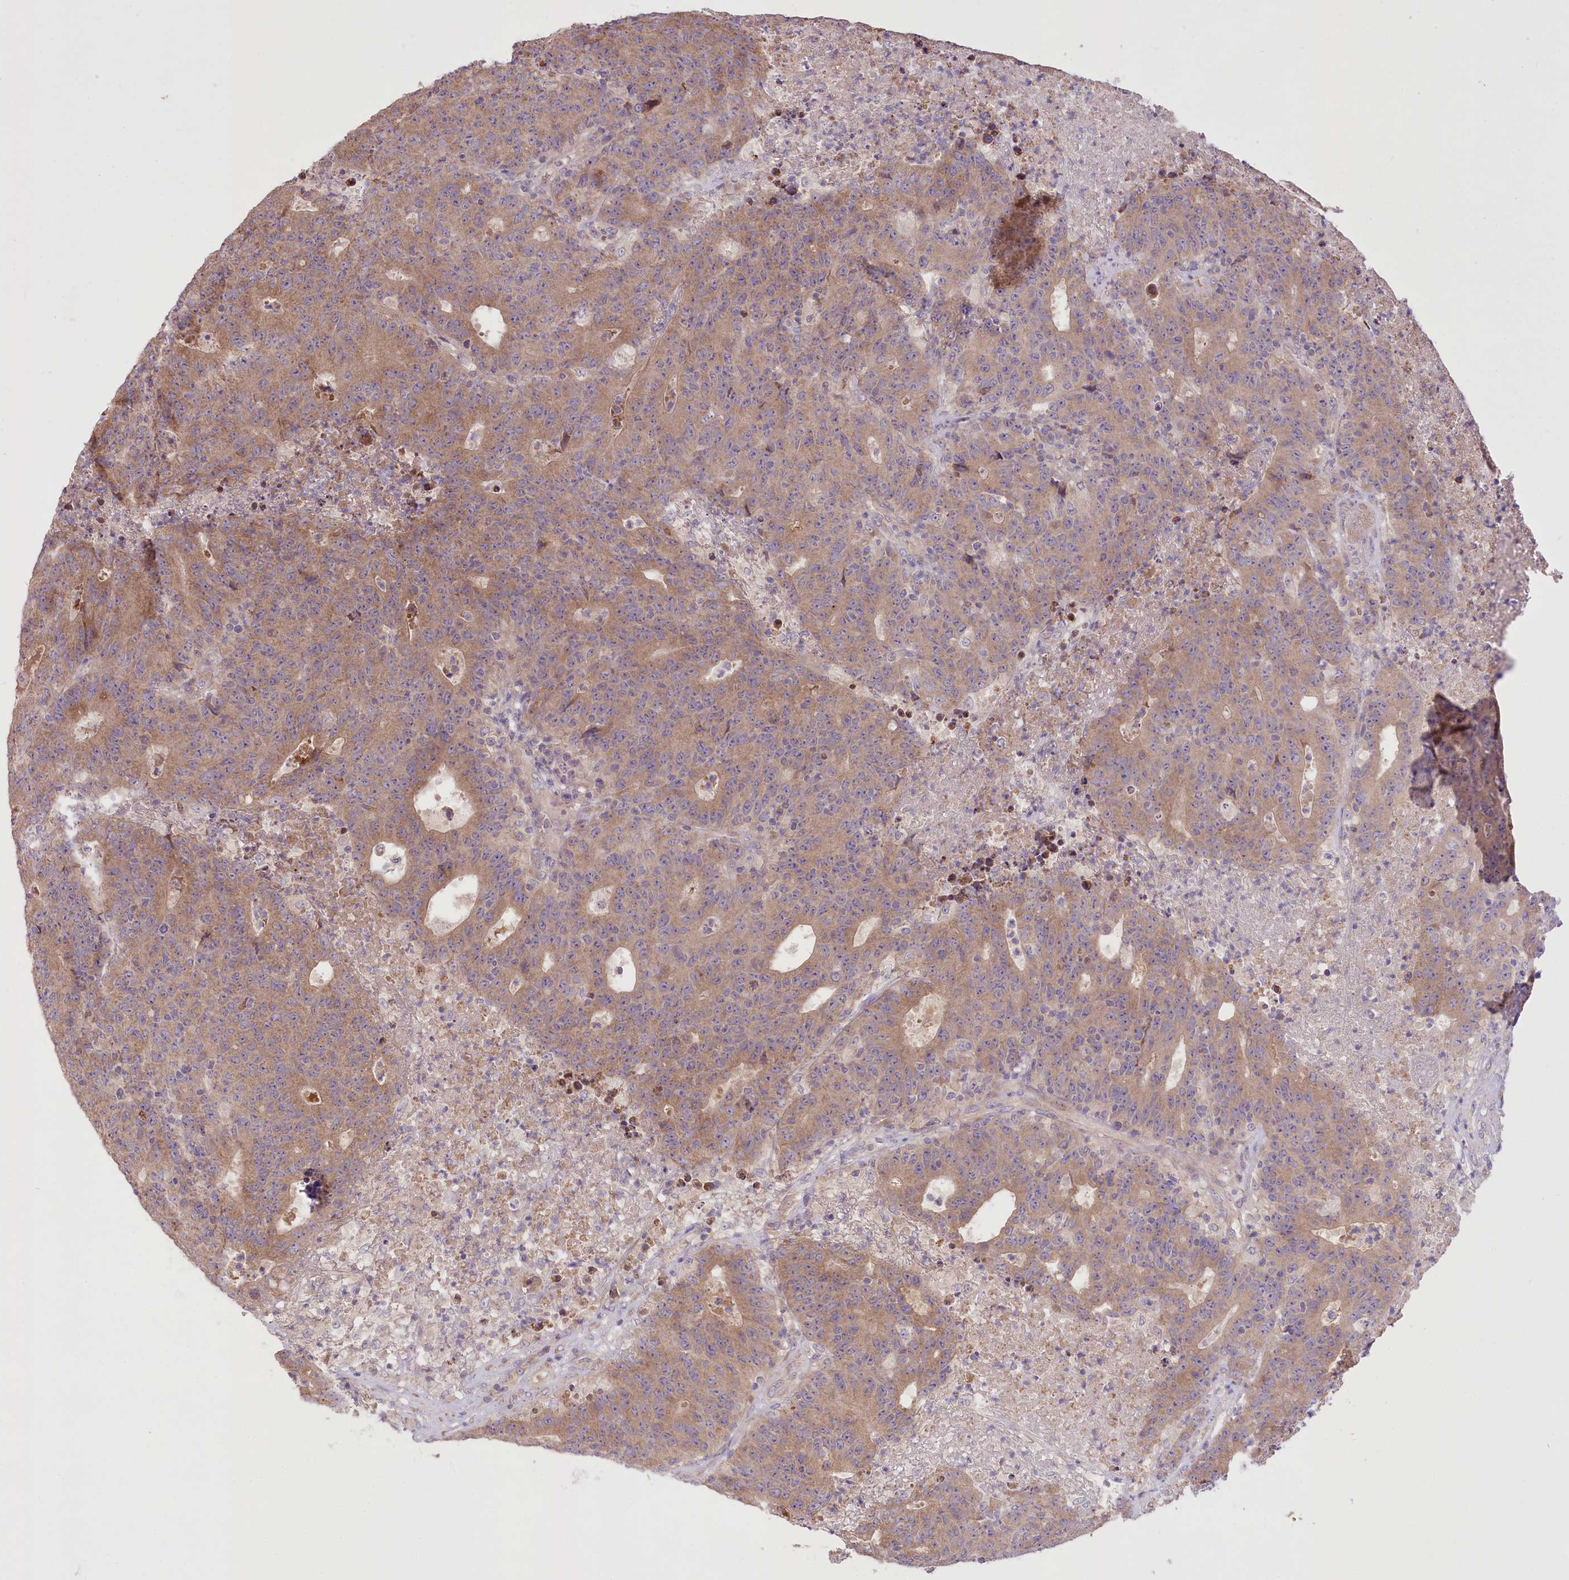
{"staining": {"intensity": "moderate", "quantity": ">75%", "location": "cytoplasmic/membranous"}, "tissue": "colorectal cancer", "cell_type": "Tumor cells", "image_type": "cancer", "snomed": [{"axis": "morphology", "description": "Adenocarcinoma, NOS"}, {"axis": "topography", "description": "Colon"}], "caption": "Approximately >75% of tumor cells in human colorectal cancer show moderate cytoplasmic/membranous protein expression as visualized by brown immunohistochemical staining.", "gene": "PBLD", "patient": {"sex": "female", "age": 75}}